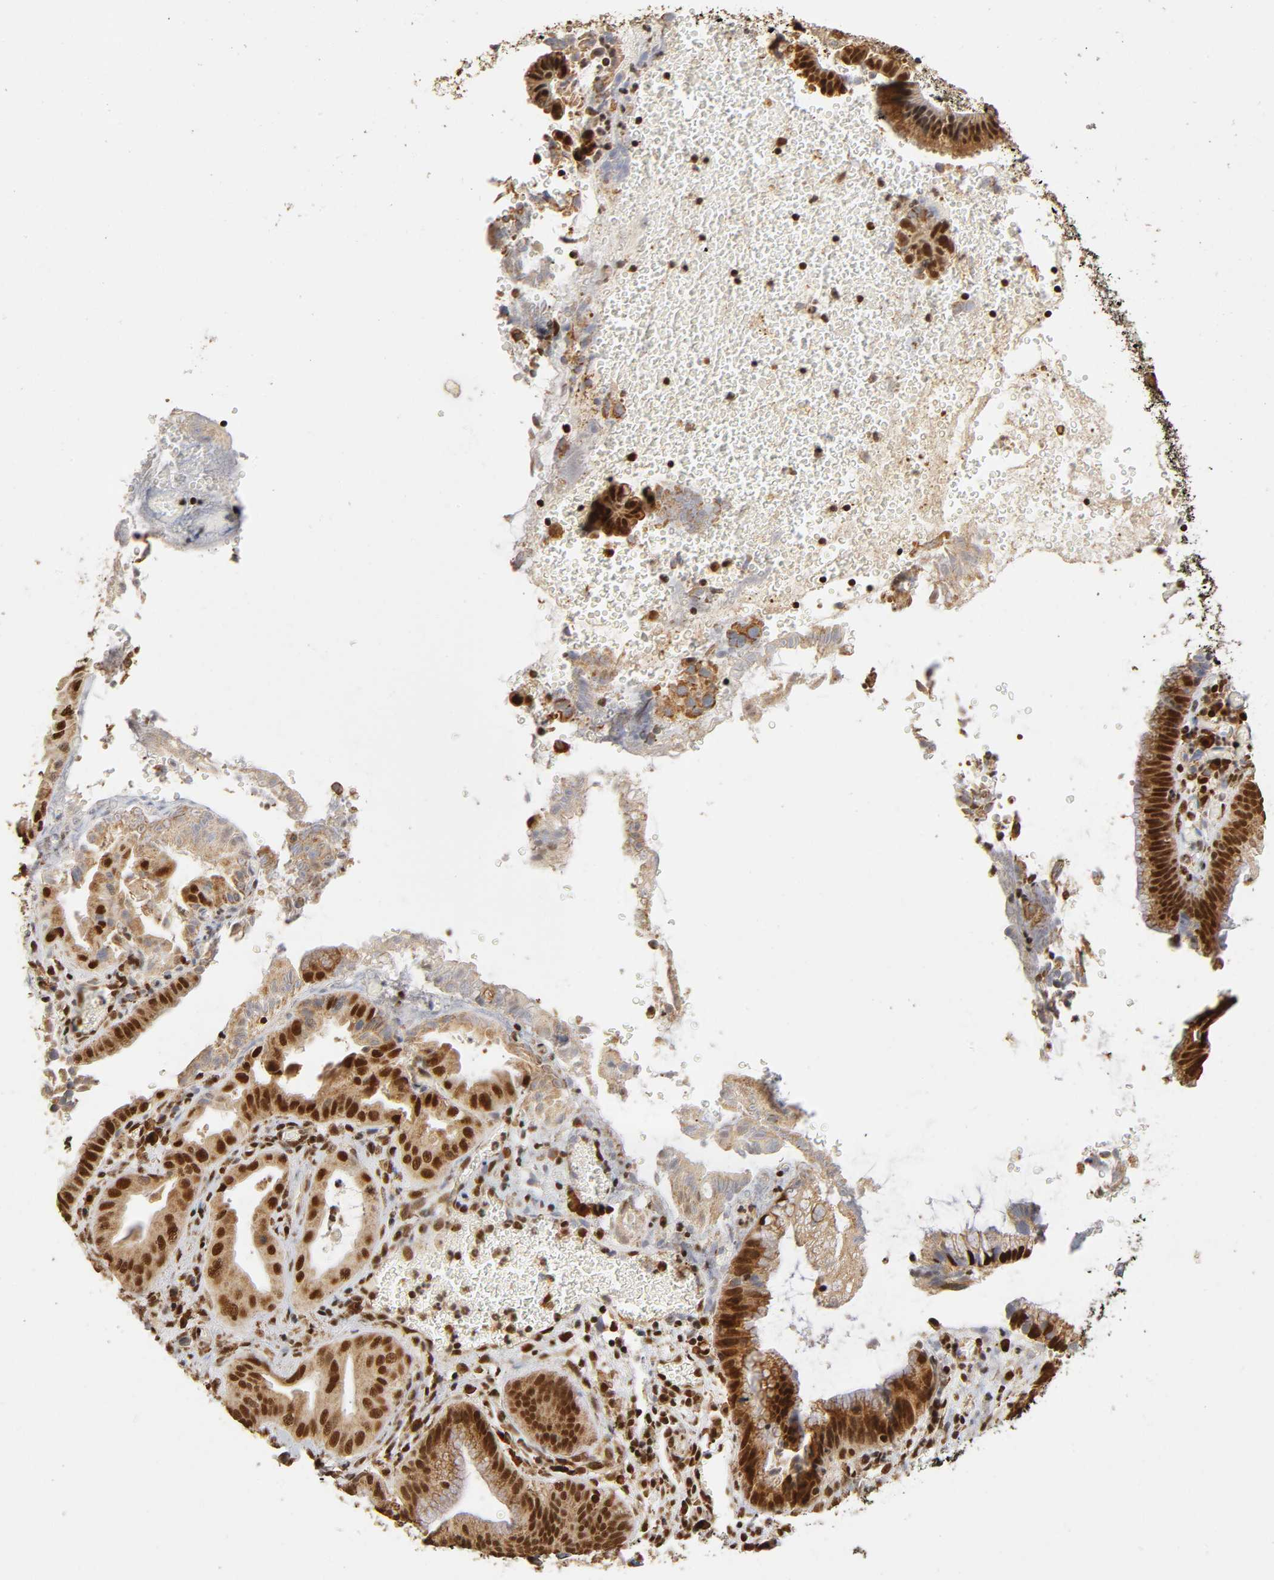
{"staining": {"intensity": "strong", "quantity": ">75%", "location": "cytoplasmic/membranous,nuclear"}, "tissue": "liver cancer", "cell_type": "Tumor cells", "image_type": "cancer", "snomed": [{"axis": "morphology", "description": "Cholangiocarcinoma"}, {"axis": "topography", "description": "Liver"}], "caption": "Brown immunohistochemical staining in human cholangiocarcinoma (liver) shows strong cytoplasmic/membranous and nuclear expression in approximately >75% of tumor cells. (Stains: DAB (3,3'-diaminobenzidine) in brown, nuclei in blue, Microscopy: brightfield microscopy at high magnification).", "gene": "RNF122", "patient": {"sex": "male", "age": 58}}